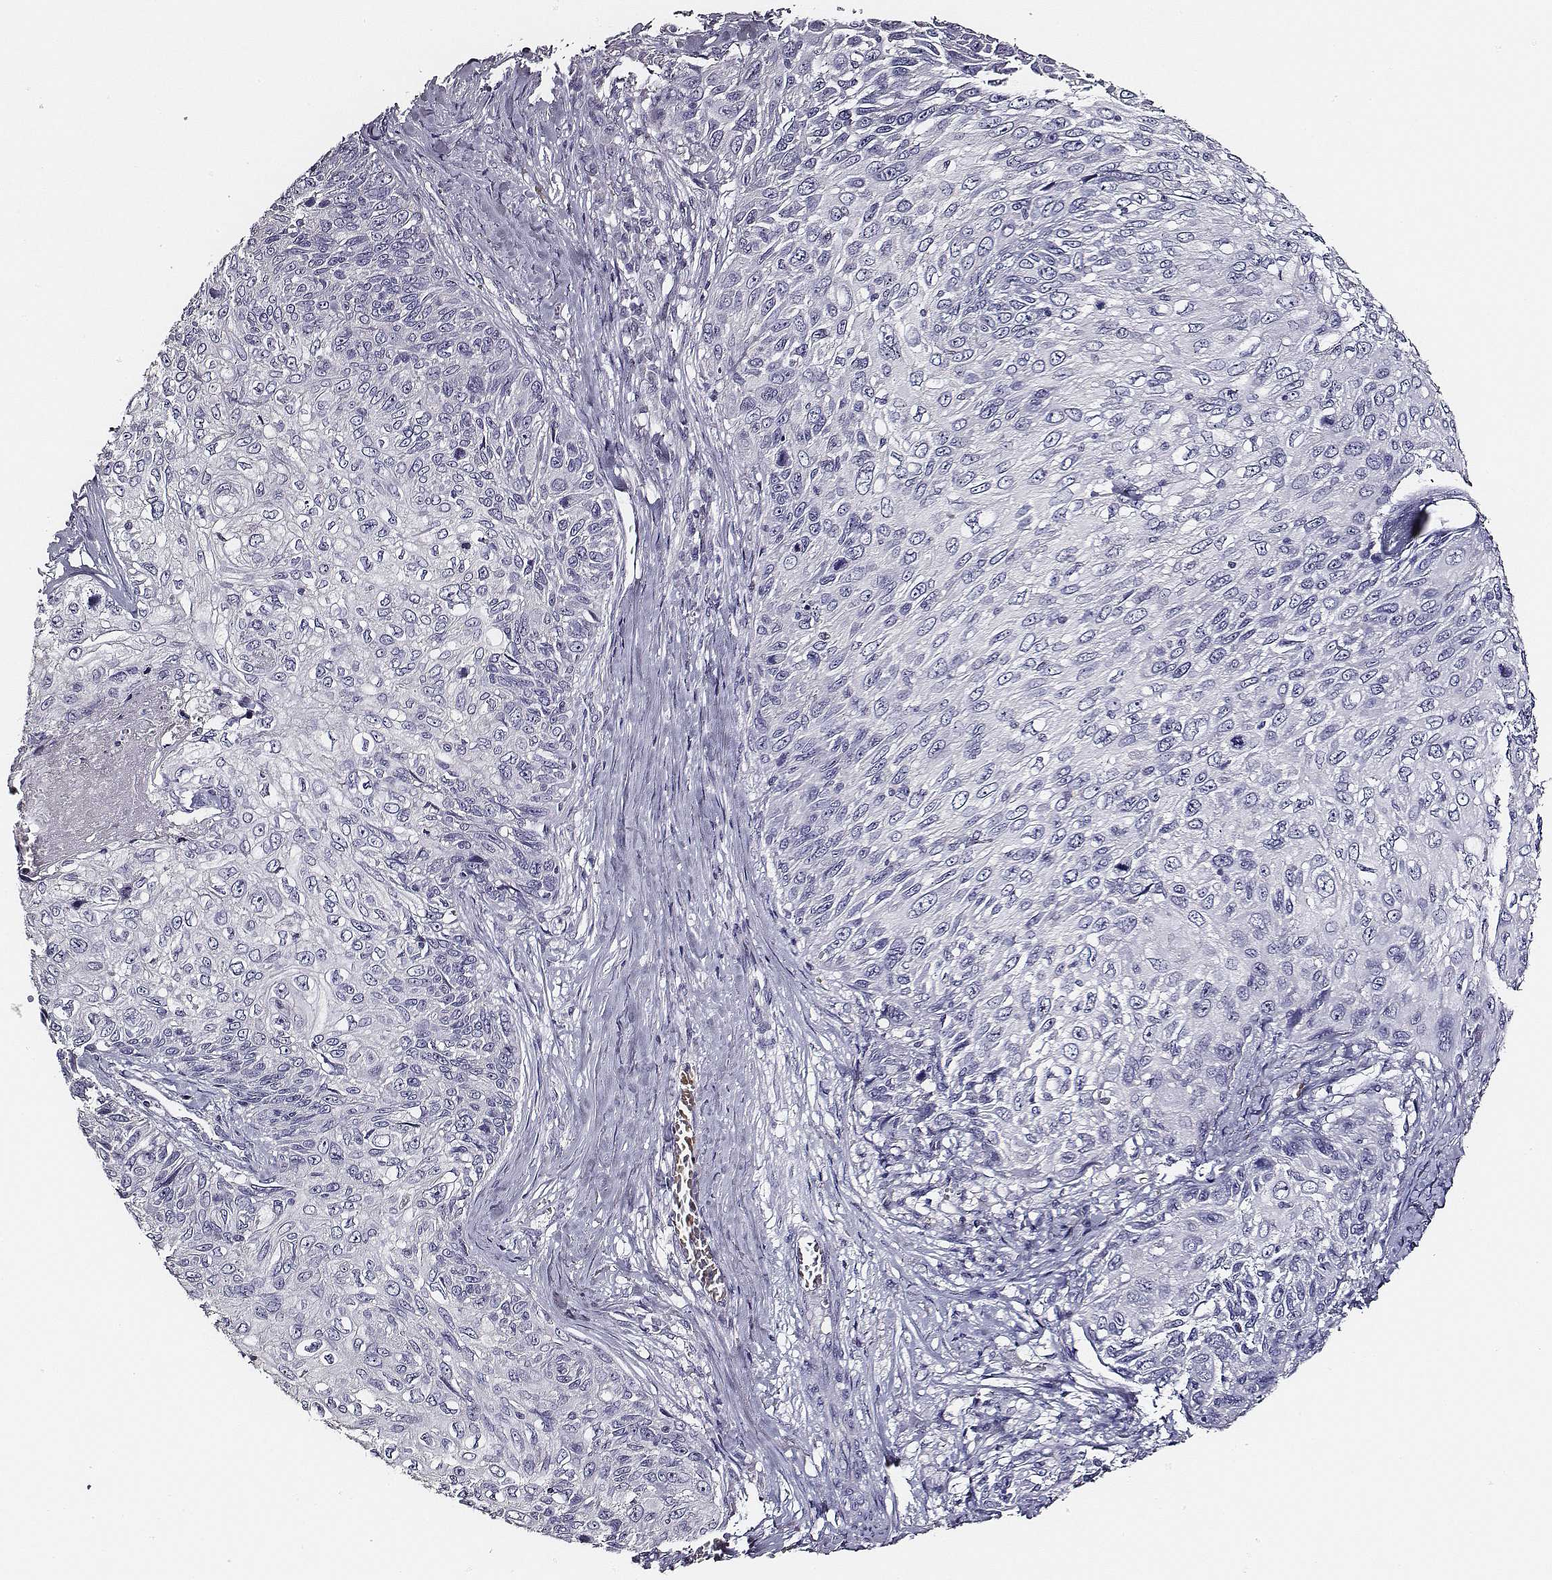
{"staining": {"intensity": "negative", "quantity": "none", "location": "none"}, "tissue": "skin cancer", "cell_type": "Tumor cells", "image_type": "cancer", "snomed": [{"axis": "morphology", "description": "Squamous cell carcinoma, NOS"}, {"axis": "topography", "description": "Skin"}], "caption": "Squamous cell carcinoma (skin) was stained to show a protein in brown. There is no significant staining in tumor cells.", "gene": "AADAT", "patient": {"sex": "male", "age": 92}}